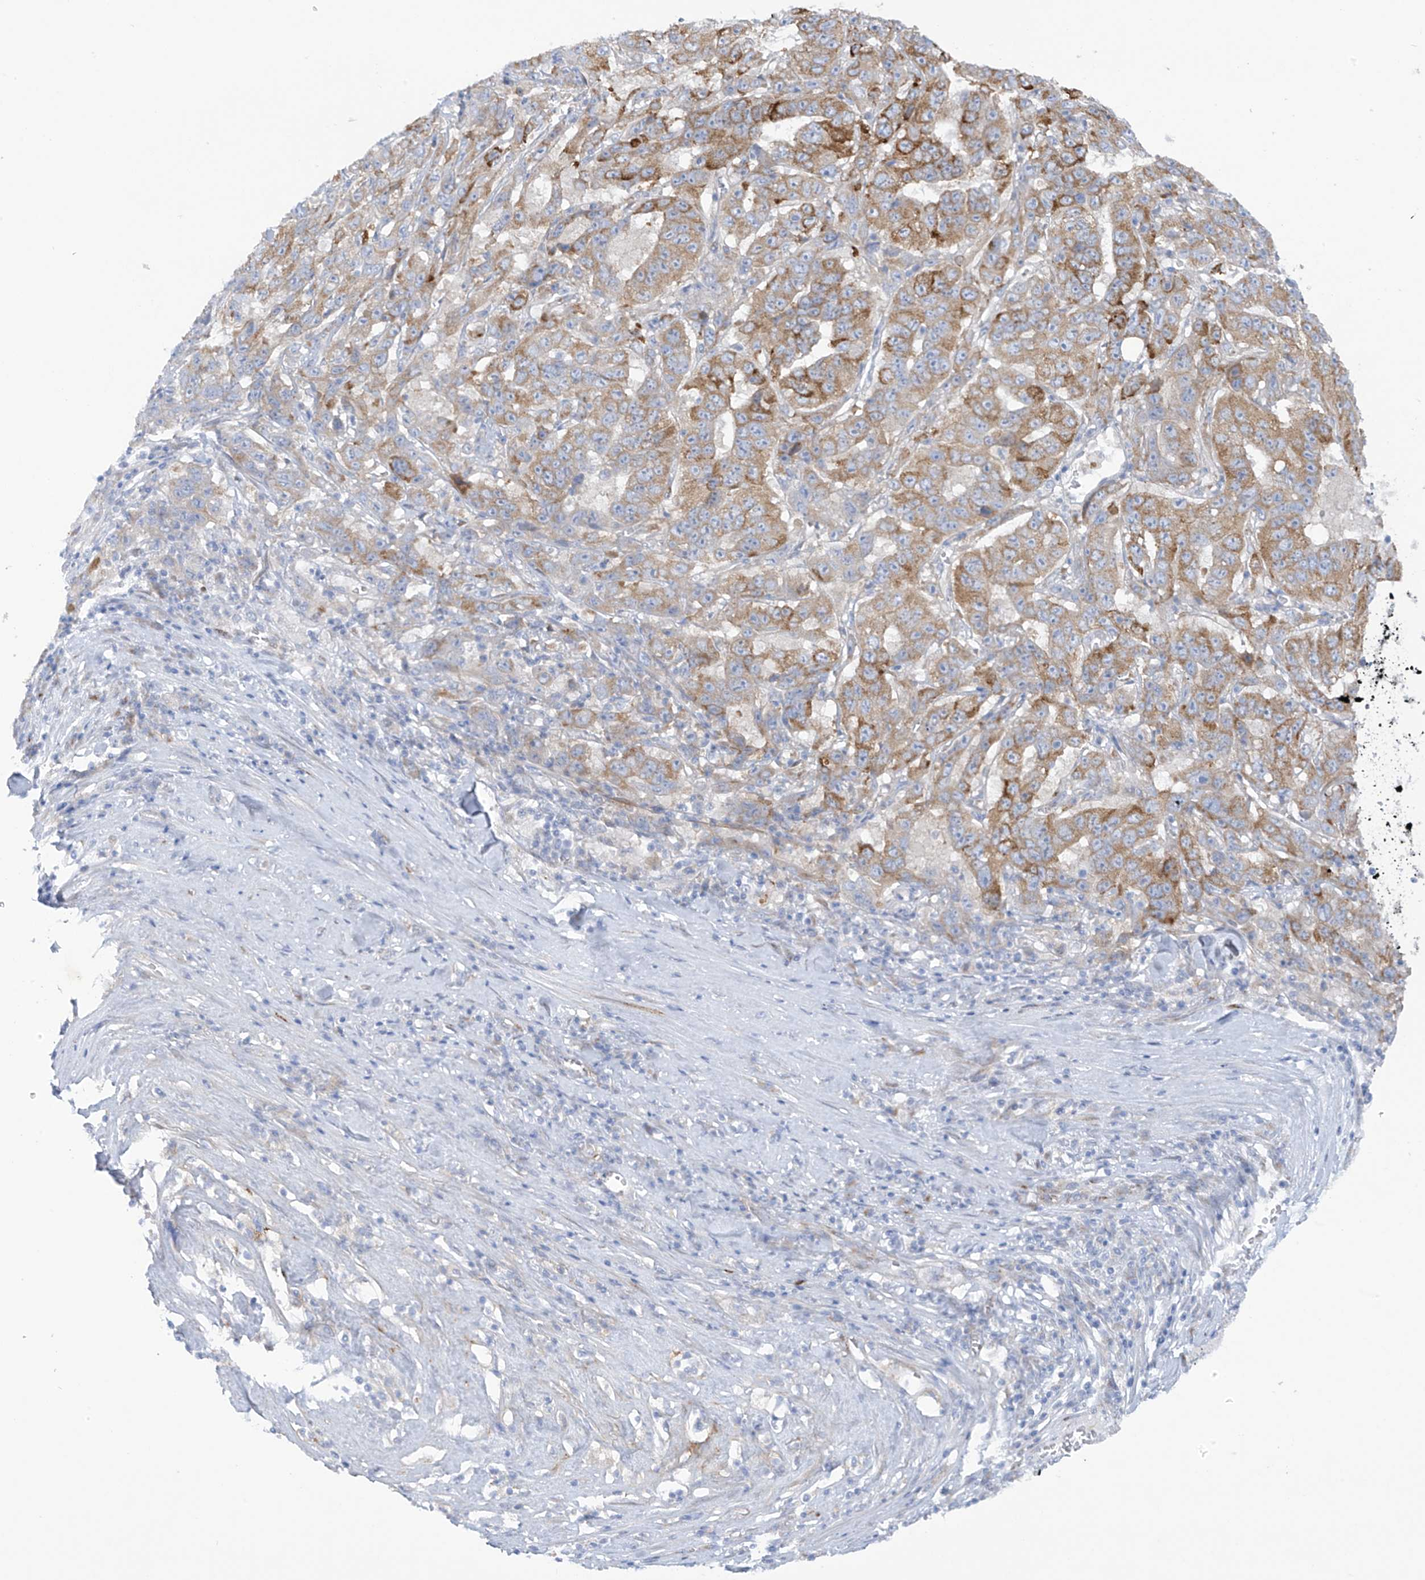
{"staining": {"intensity": "moderate", "quantity": ">75%", "location": "cytoplasmic/membranous"}, "tissue": "pancreatic cancer", "cell_type": "Tumor cells", "image_type": "cancer", "snomed": [{"axis": "morphology", "description": "Adenocarcinoma, NOS"}, {"axis": "topography", "description": "Pancreas"}], "caption": "Immunohistochemistry photomicrograph of neoplastic tissue: human pancreatic cancer stained using IHC demonstrates medium levels of moderate protein expression localized specifically in the cytoplasmic/membranous of tumor cells, appearing as a cytoplasmic/membranous brown color.", "gene": "TRMT2B", "patient": {"sex": "male", "age": 63}}